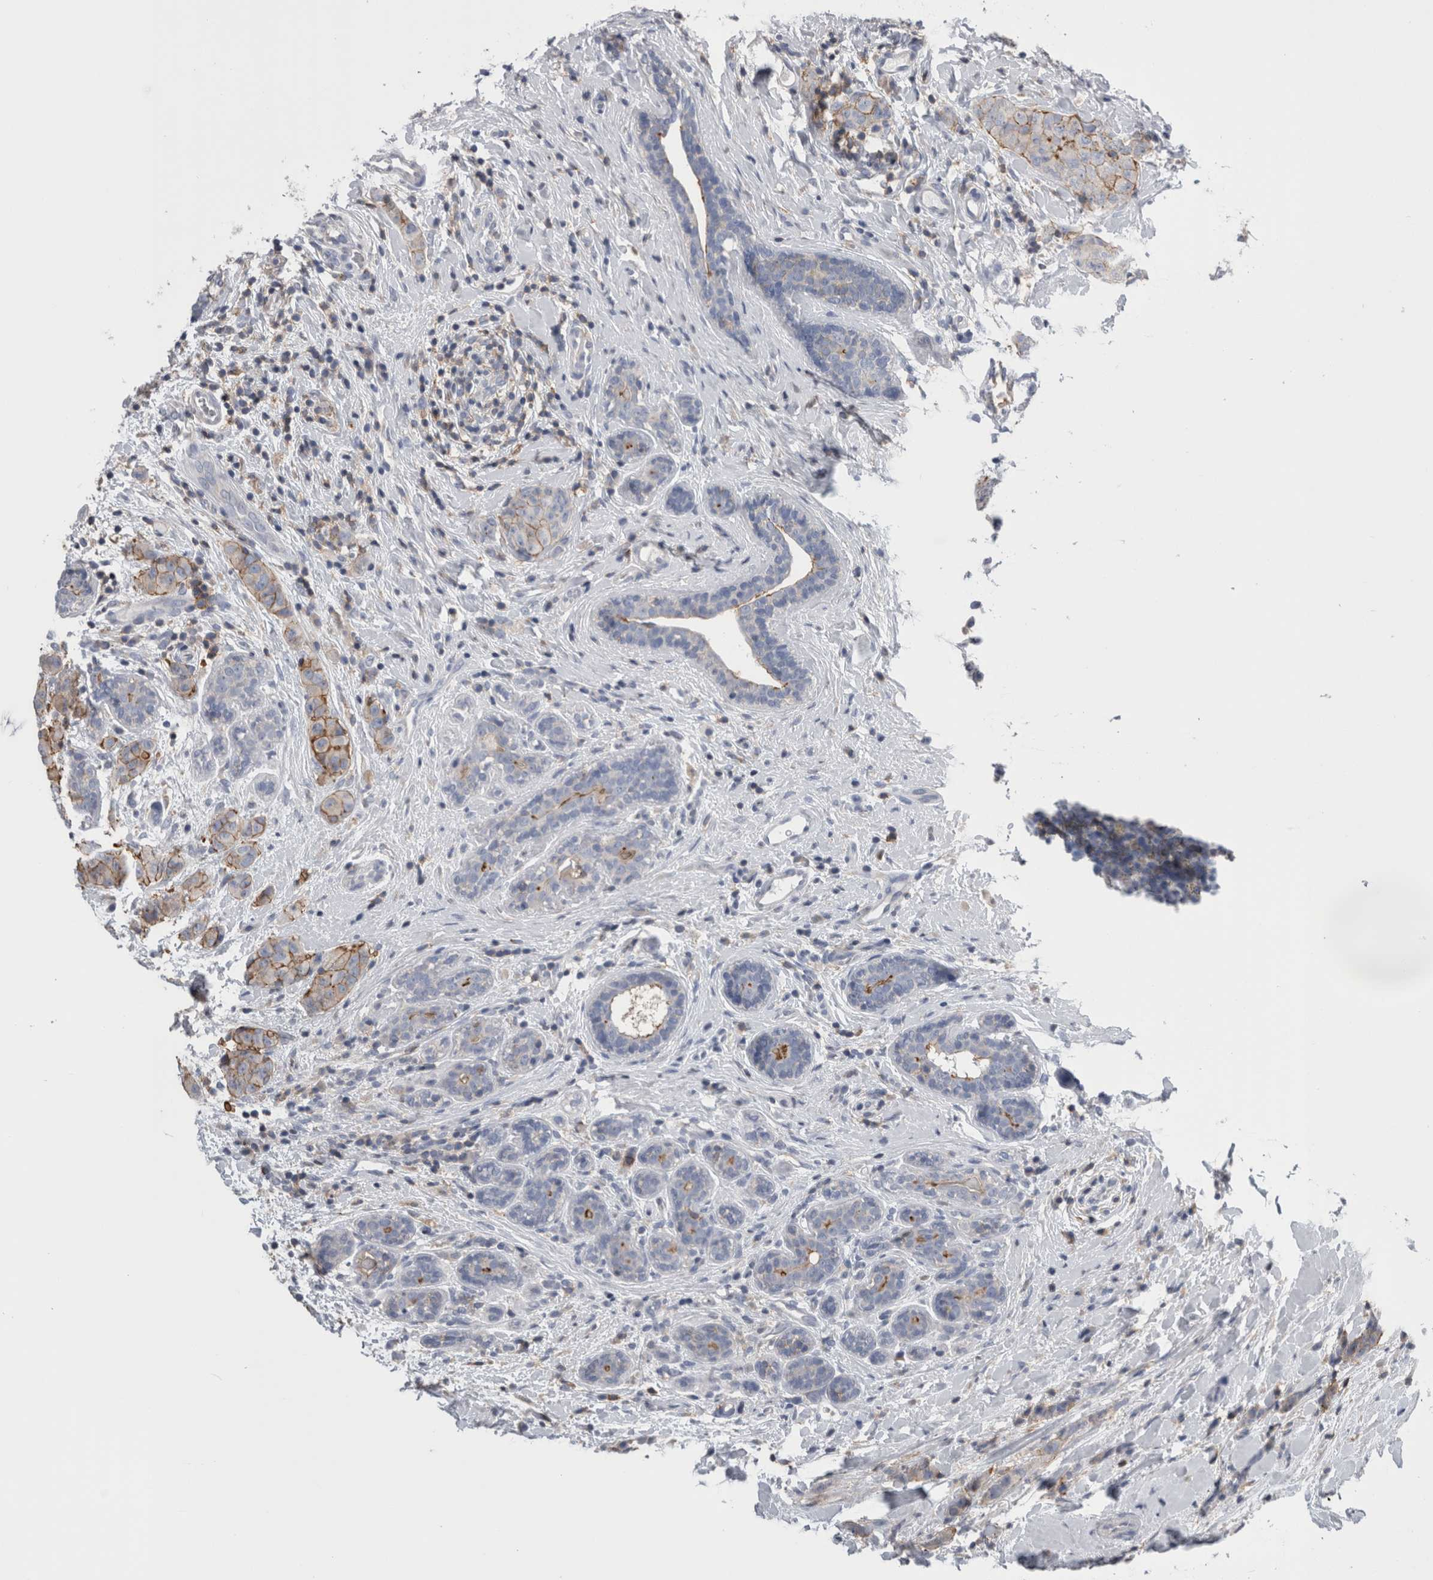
{"staining": {"intensity": "moderate", "quantity": "<25%", "location": "cytoplasmic/membranous"}, "tissue": "breast cancer", "cell_type": "Tumor cells", "image_type": "cancer", "snomed": [{"axis": "morphology", "description": "Normal tissue, NOS"}, {"axis": "morphology", "description": "Duct carcinoma"}, {"axis": "topography", "description": "Breast"}], "caption": "Human breast invasive ductal carcinoma stained with a brown dye exhibits moderate cytoplasmic/membranous positive expression in about <25% of tumor cells.", "gene": "DCTN6", "patient": {"sex": "female", "age": 40}}